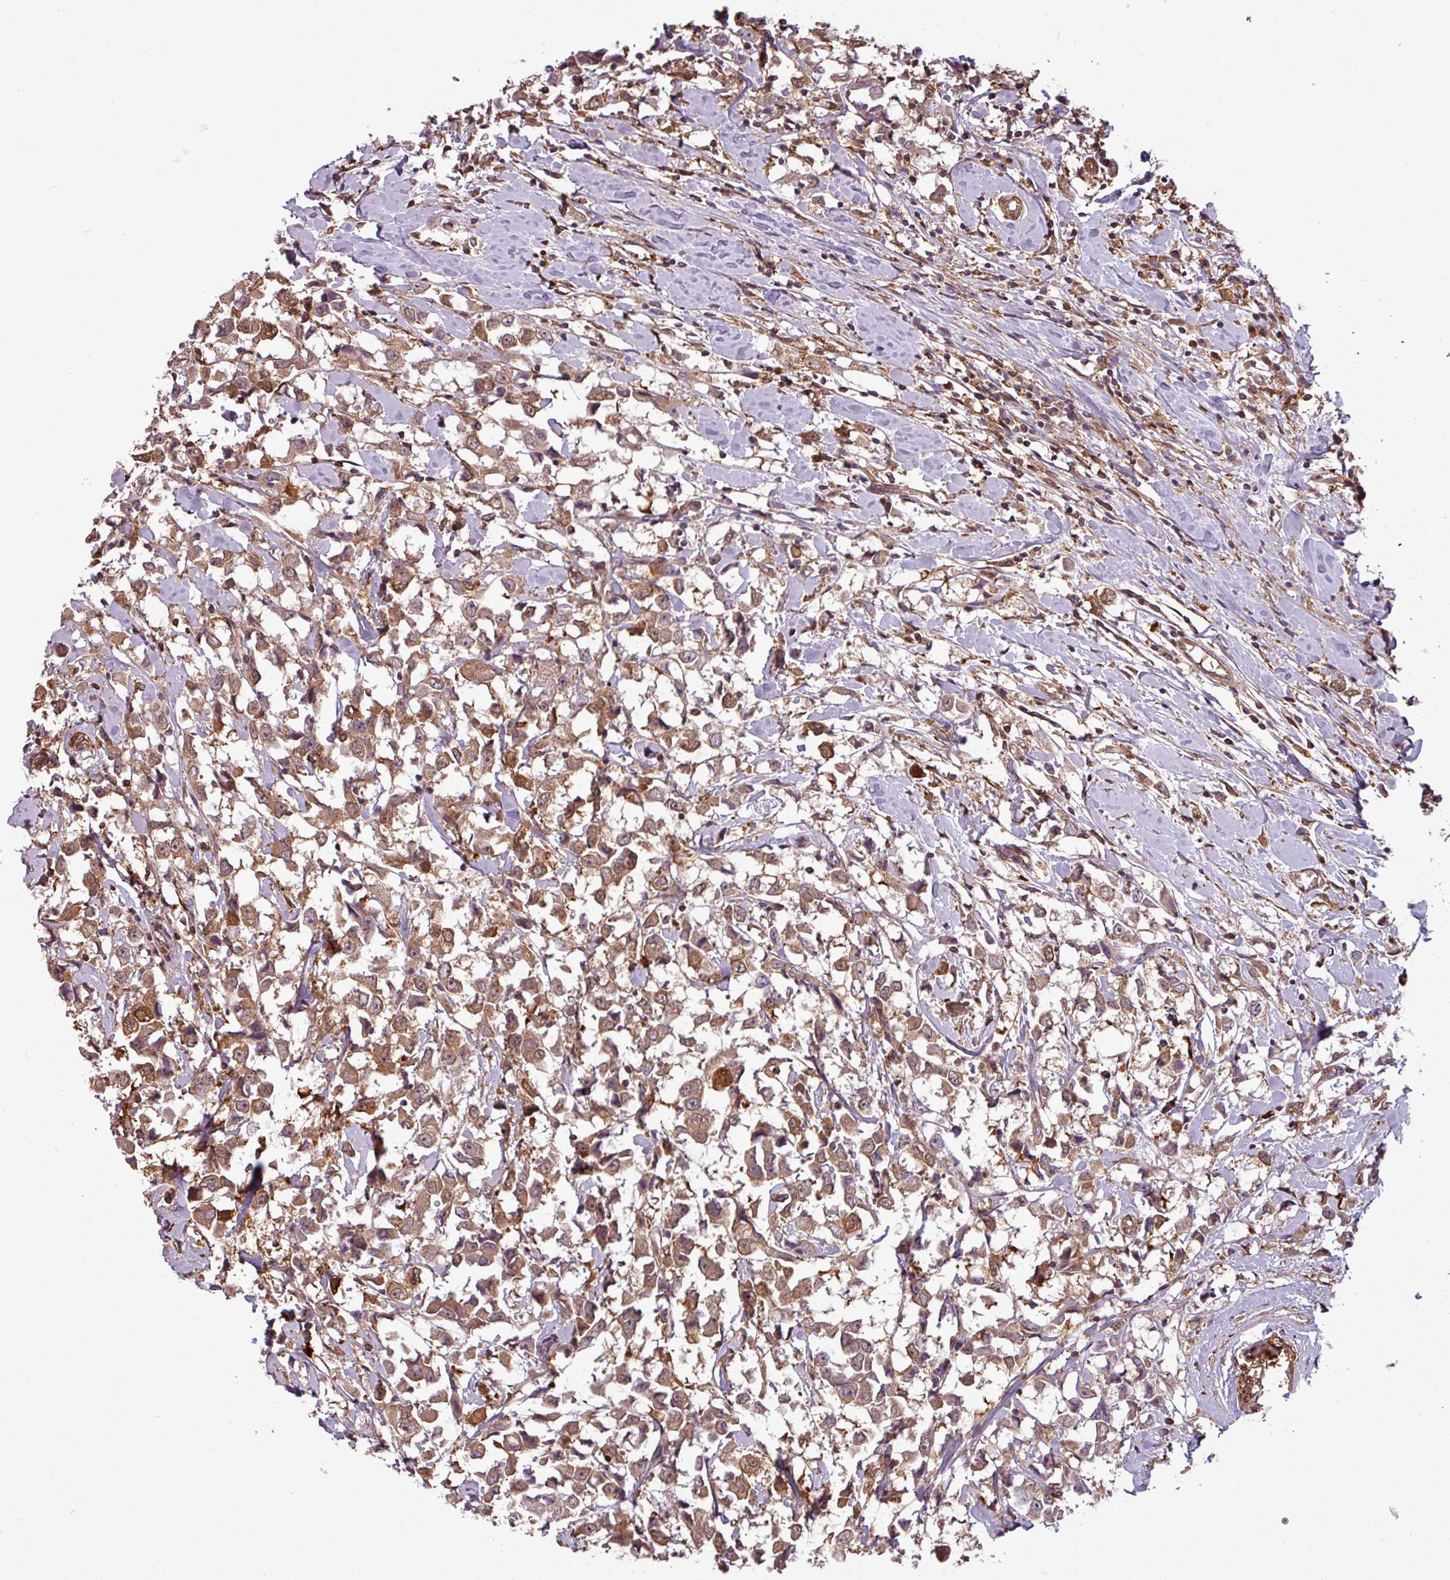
{"staining": {"intensity": "moderate", "quantity": ">75%", "location": "cytoplasmic/membranous"}, "tissue": "breast cancer", "cell_type": "Tumor cells", "image_type": "cancer", "snomed": [{"axis": "morphology", "description": "Duct carcinoma"}, {"axis": "topography", "description": "Breast"}], "caption": "Immunohistochemistry (IHC) (DAB) staining of breast cancer demonstrates moderate cytoplasmic/membranous protein staining in approximately >75% of tumor cells.", "gene": "SH3BGRL", "patient": {"sex": "female", "age": 61}}